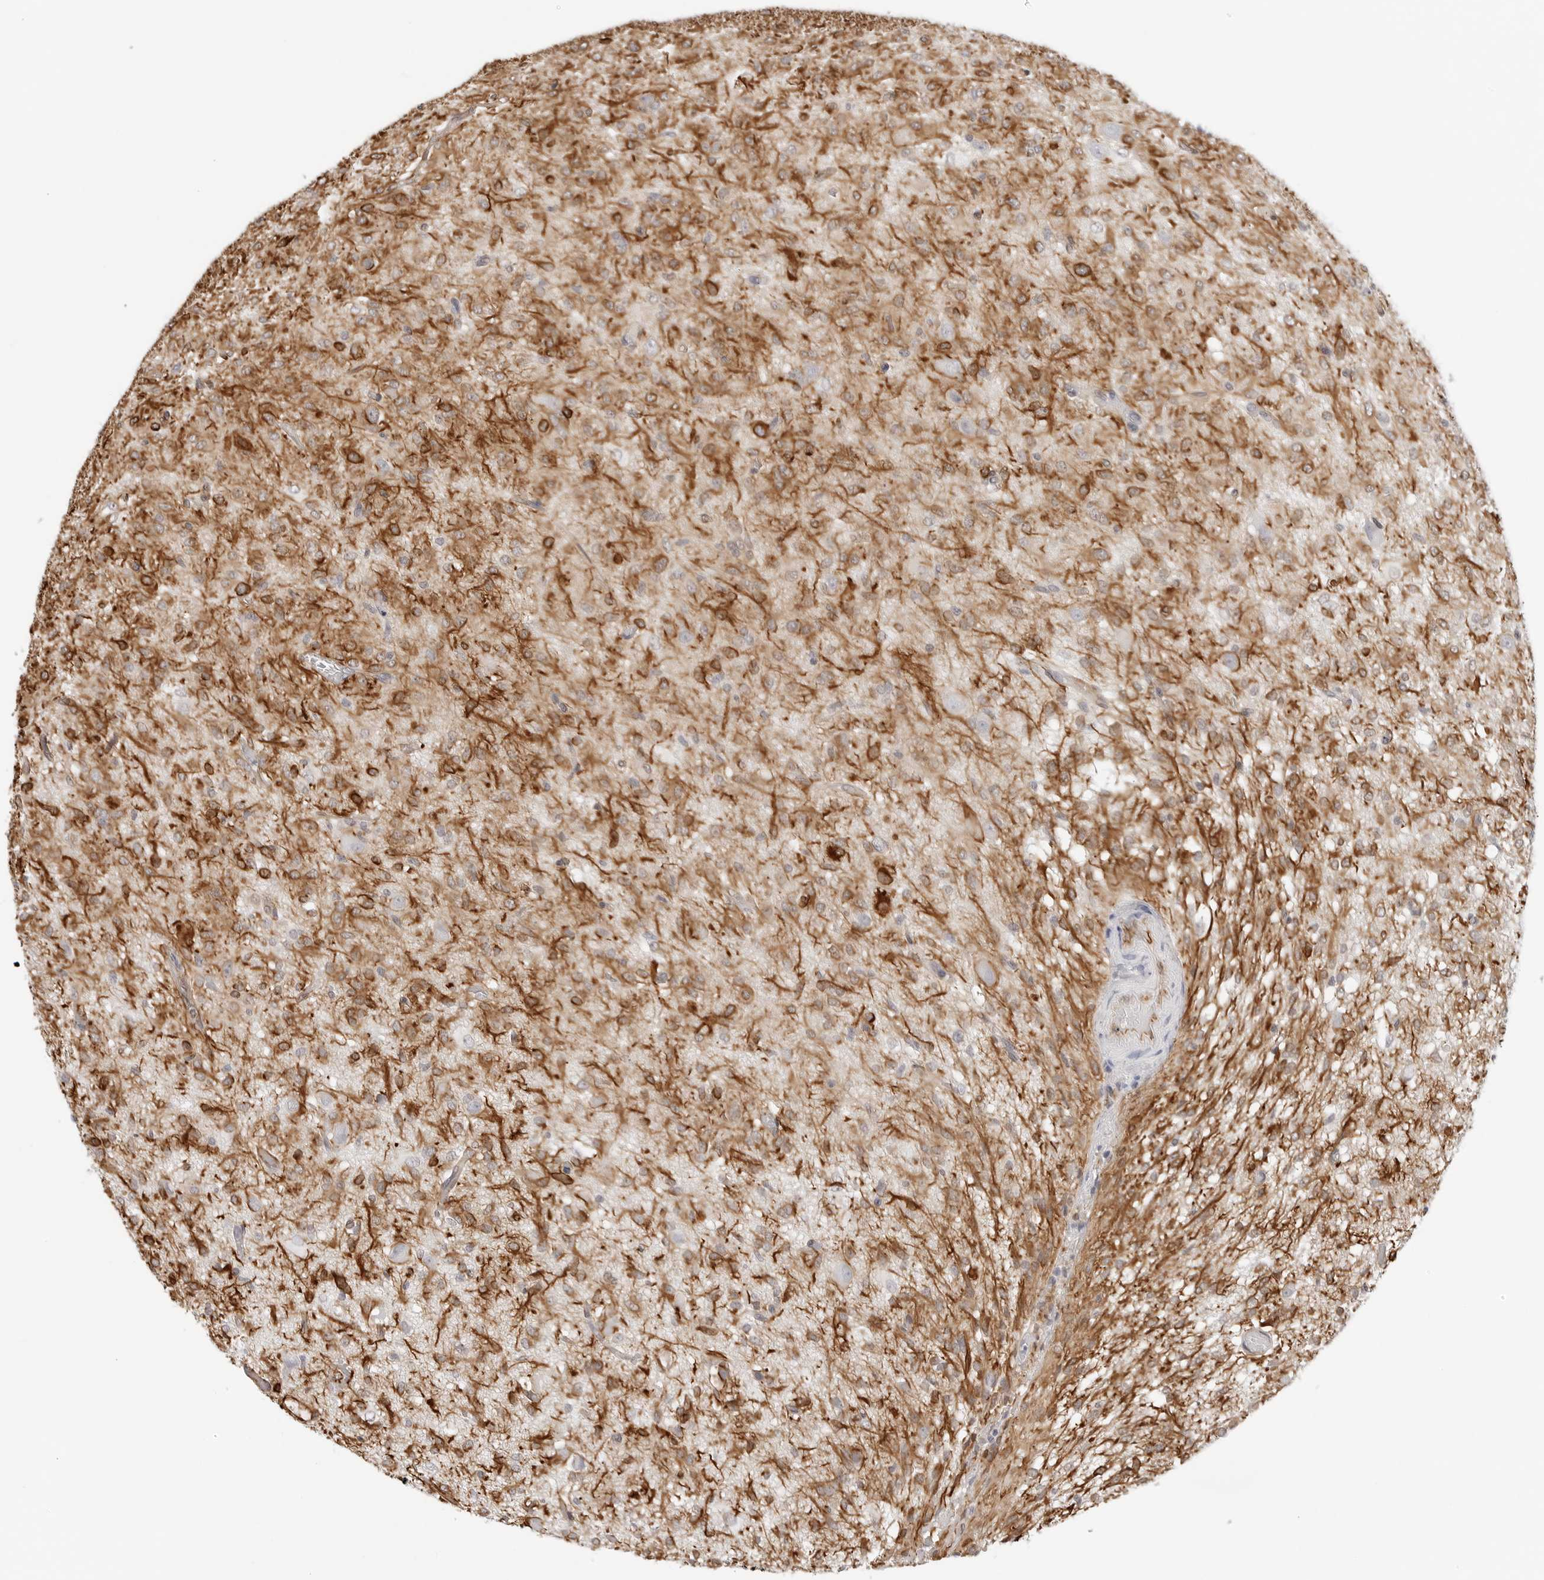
{"staining": {"intensity": "strong", "quantity": "<25%", "location": "cytoplasmic/membranous"}, "tissue": "glioma", "cell_type": "Tumor cells", "image_type": "cancer", "snomed": [{"axis": "morphology", "description": "Glioma, malignant, High grade"}, {"axis": "topography", "description": "Brain"}], "caption": "IHC histopathology image of neoplastic tissue: malignant glioma (high-grade) stained using immunohistochemistry (IHC) displays medium levels of strong protein expression localized specifically in the cytoplasmic/membranous of tumor cells, appearing as a cytoplasmic/membranous brown color.", "gene": "NES", "patient": {"sex": "female", "age": 59}}